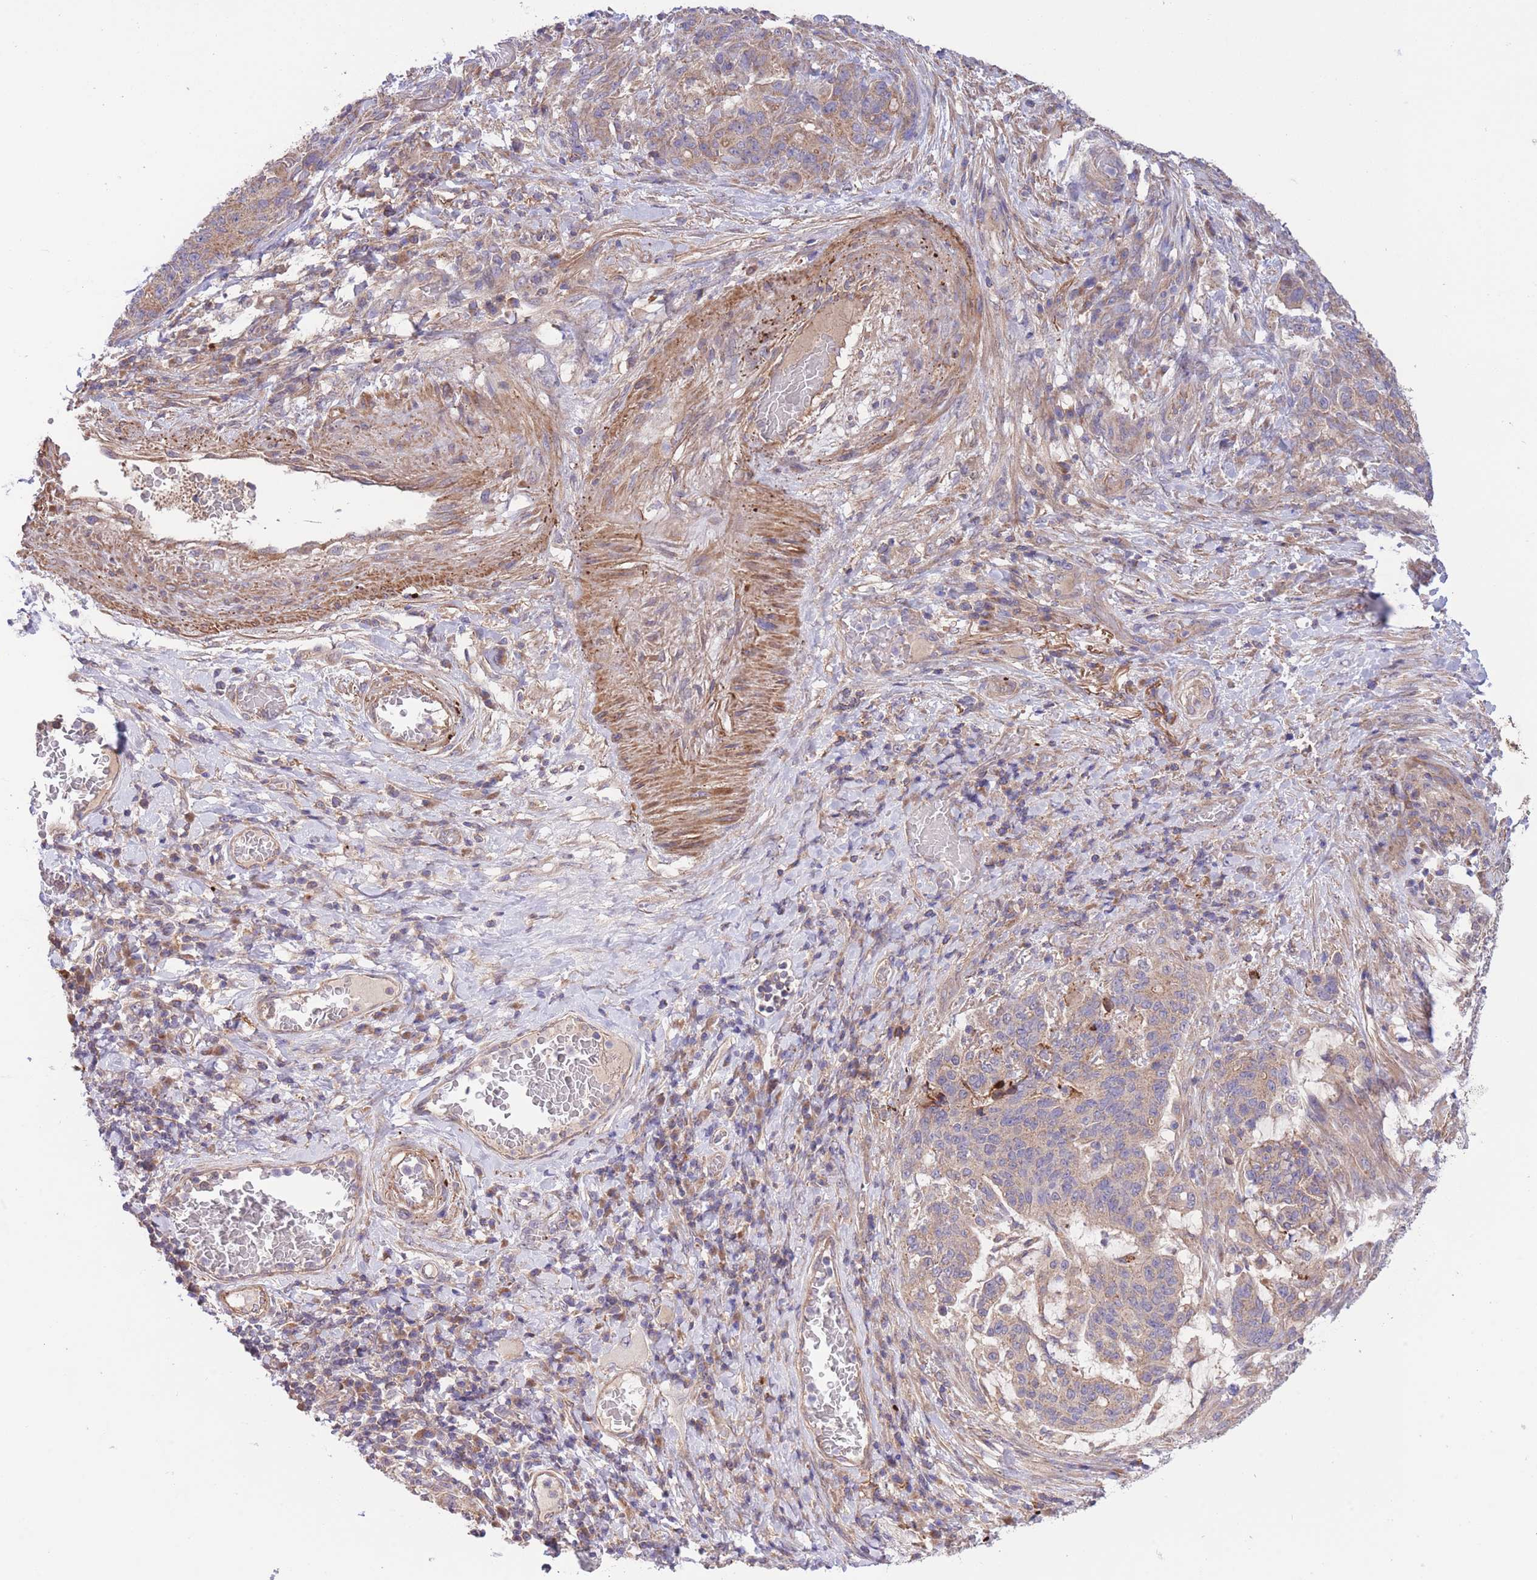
{"staining": {"intensity": "weak", "quantity": "25%-75%", "location": "cytoplasmic/membranous"}, "tissue": "stomach cancer", "cell_type": "Tumor cells", "image_type": "cancer", "snomed": [{"axis": "morphology", "description": "Normal tissue, NOS"}, {"axis": "morphology", "description": "Adenocarcinoma, NOS"}, {"axis": "topography", "description": "Stomach"}], "caption": "An image showing weak cytoplasmic/membranous expression in about 25%-75% of tumor cells in stomach adenocarcinoma, as visualized by brown immunohistochemical staining.", "gene": "ATP13A2", "patient": {"sex": "female", "age": 64}}